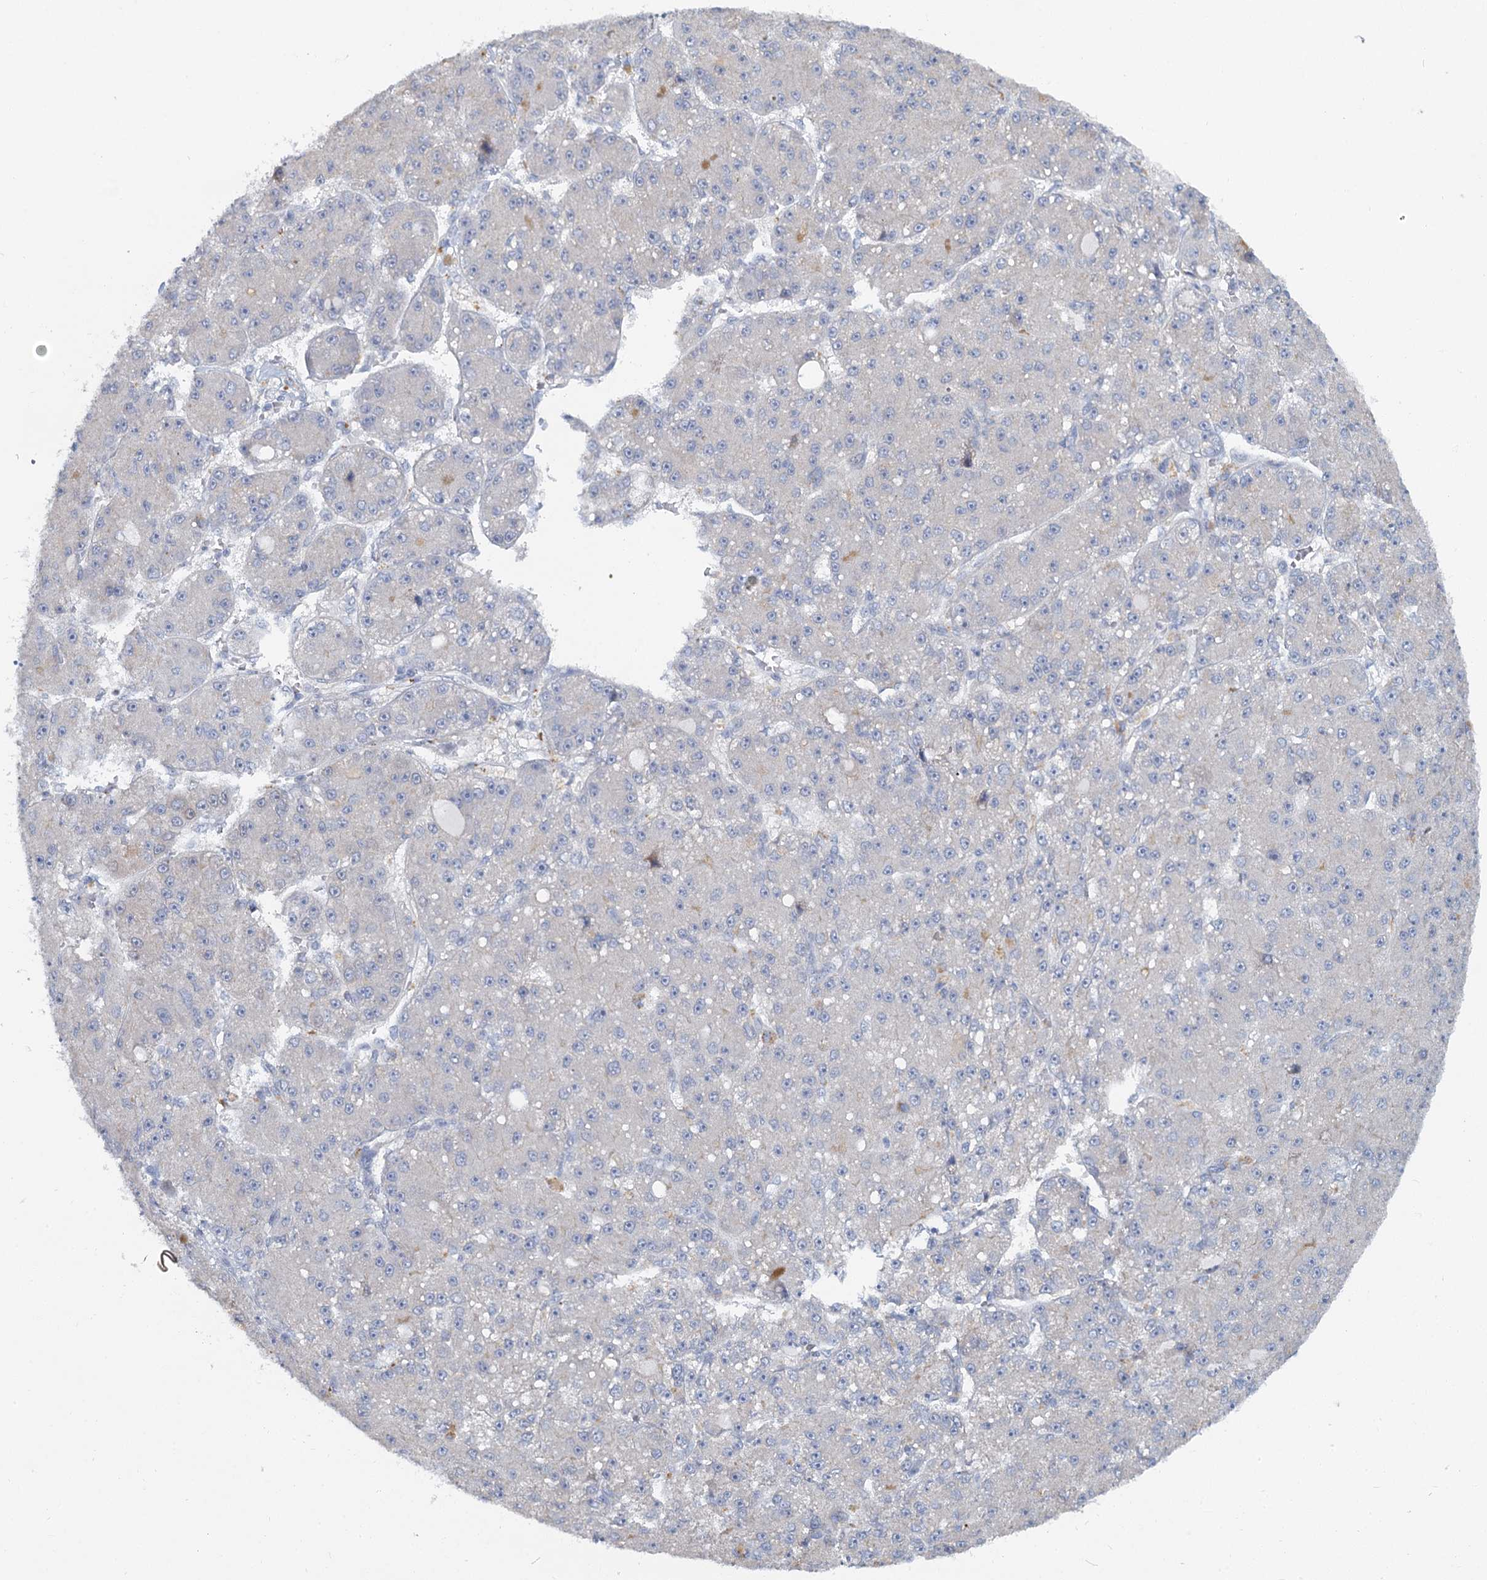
{"staining": {"intensity": "negative", "quantity": "none", "location": "none"}, "tissue": "liver cancer", "cell_type": "Tumor cells", "image_type": "cancer", "snomed": [{"axis": "morphology", "description": "Carcinoma, Hepatocellular, NOS"}, {"axis": "topography", "description": "Liver"}], "caption": "Immunohistochemical staining of human liver cancer shows no significant expression in tumor cells.", "gene": "ACRBP", "patient": {"sex": "male", "age": 67}}